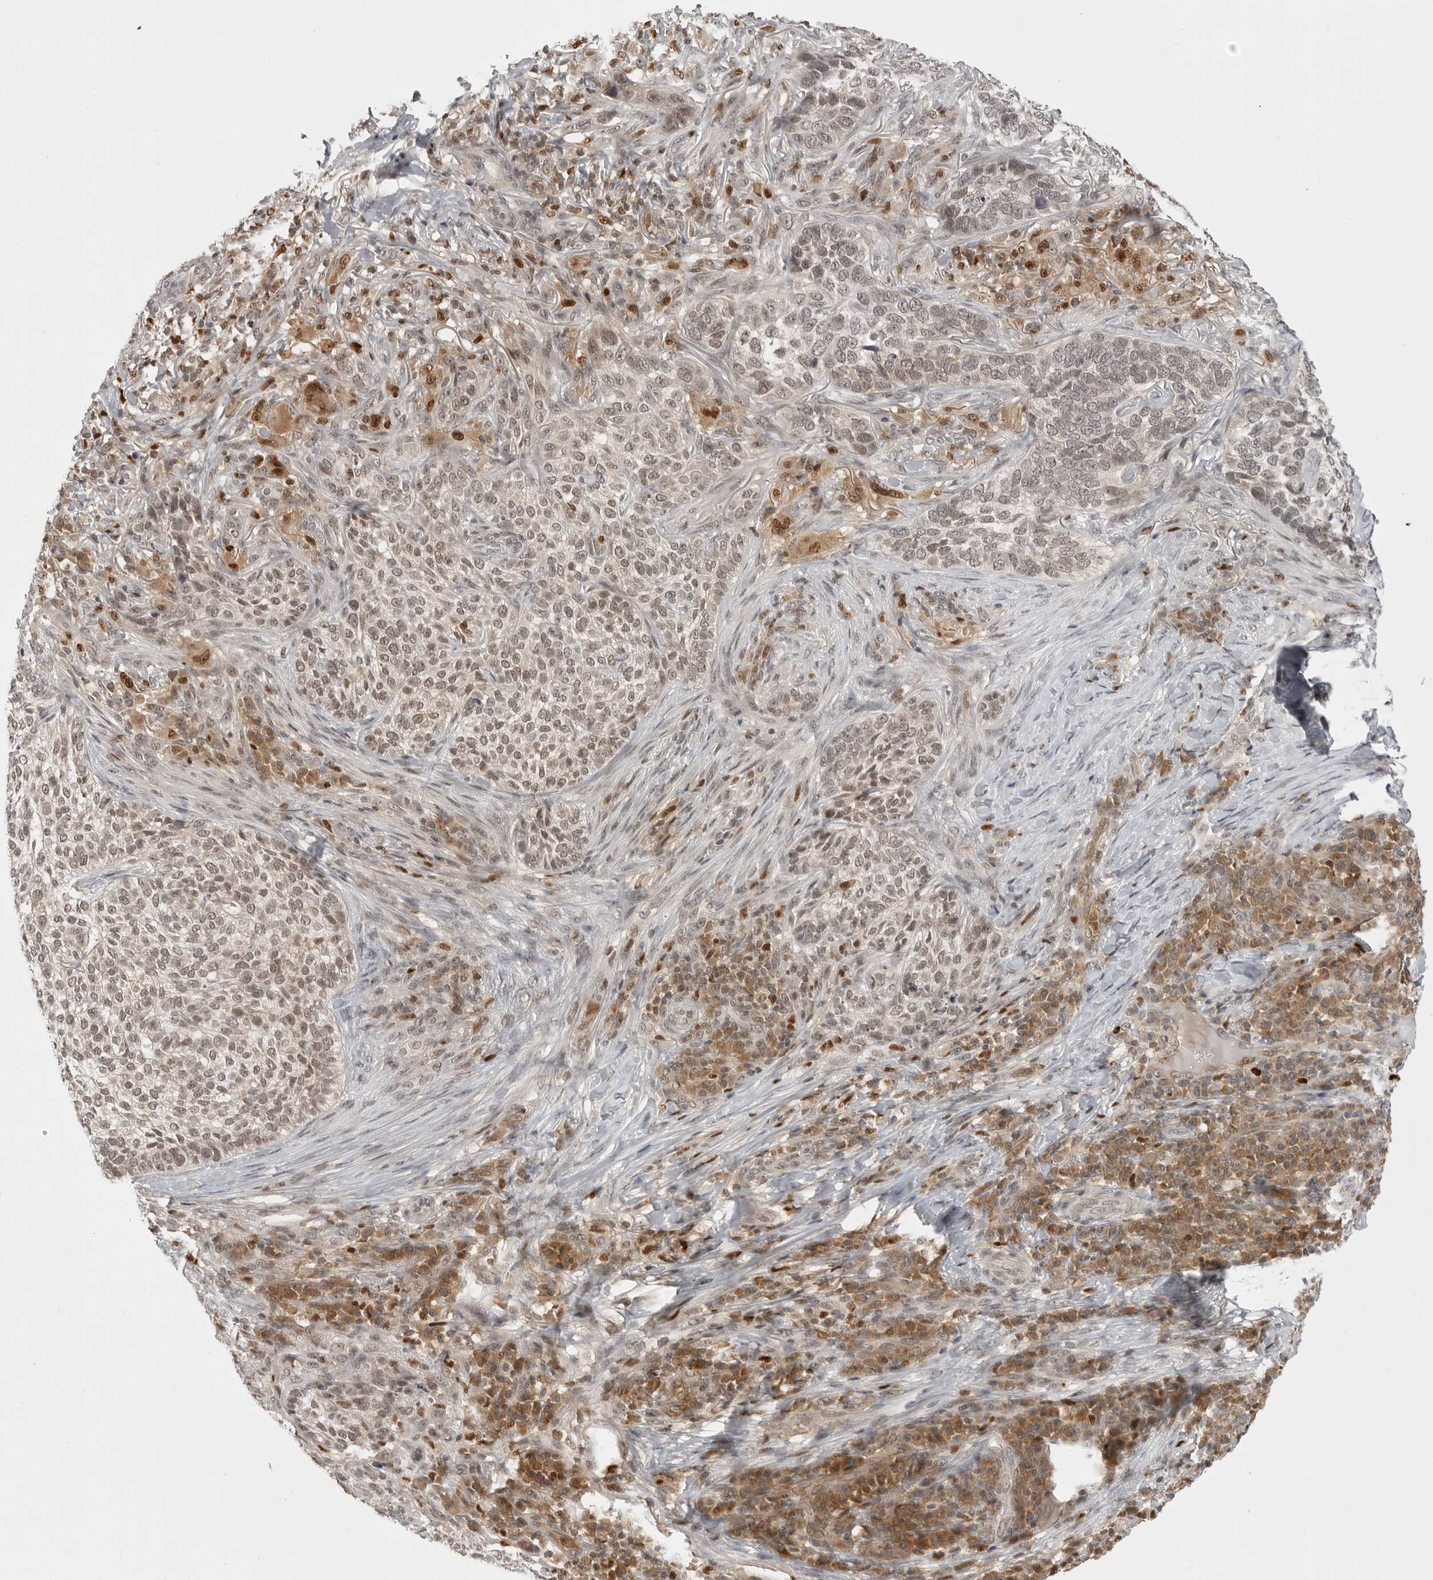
{"staining": {"intensity": "weak", "quantity": "25%-75%", "location": "cytoplasmic/membranous,nuclear"}, "tissue": "skin cancer", "cell_type": "Tumor cells", "image_type": "cancer", "snomed": [{"axis": "morphology", "description": "Basal cell carcinoma"}, {"axis": "topography", "description": "Skin"}], "caption": "Immunohistochemistry photomicrograph of neoplastic tissue: human basal cell carcinoma (skin) stained using immunohistochemistry (IHC) demonstrates low levels of weak protein expression localized specifically in the cytoplasmic/membranous and nuclear of tumor cells, appearing as a cytoplasmic/membranous and nuclear brown color.", "gene": "PTK2B", "patient": {"sex": "female", "age": 64}}